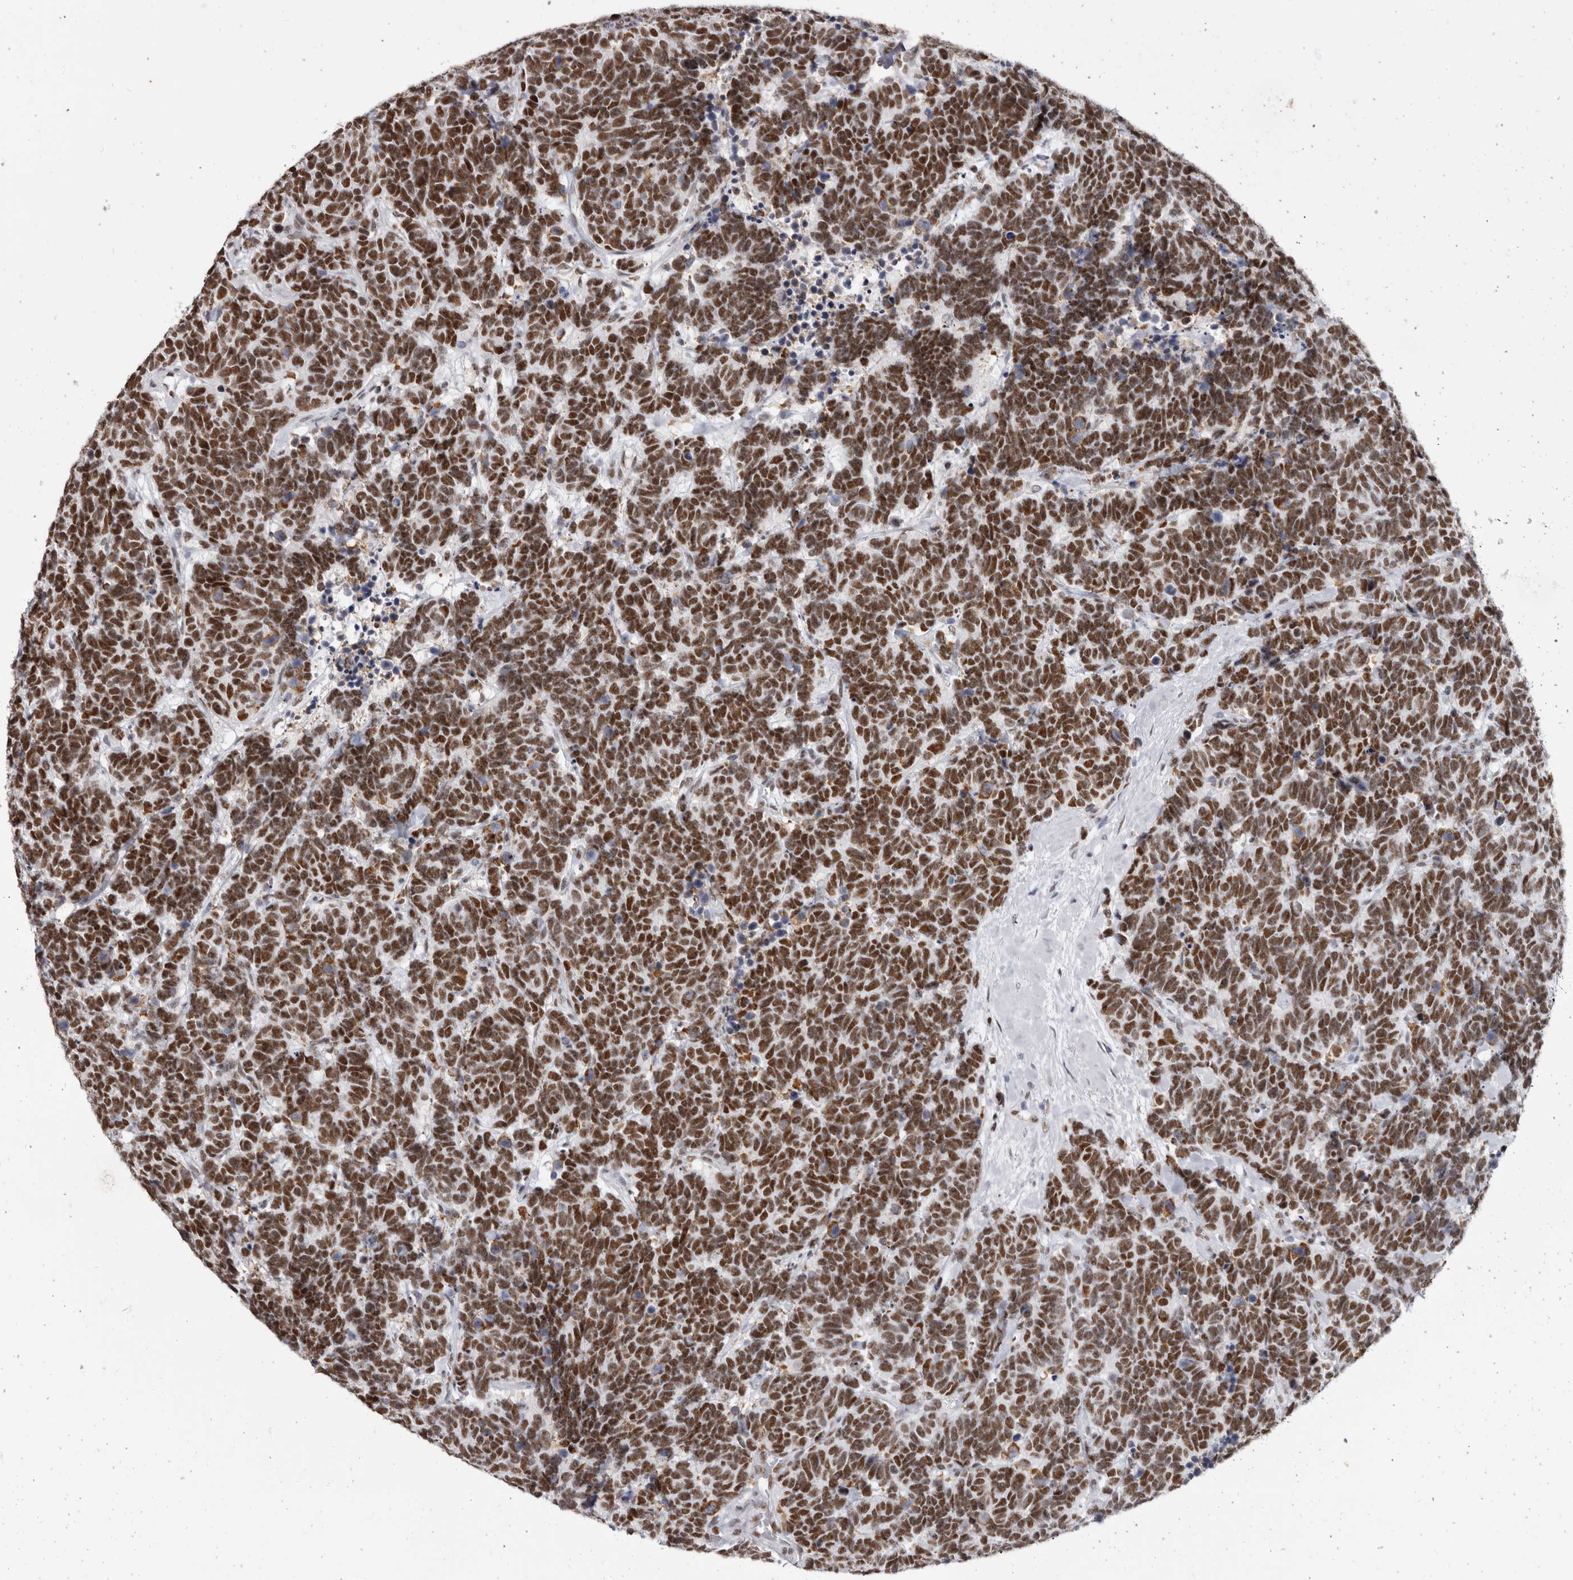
{"staining": {"intensity": "strong", "quantity": ">75%", "location": "nuclear"}, "tissue": "carcinoid", "cell_type": "Tumor cells", "image_type": "cancer", "snomed": [{"axis": "morphology", "description": "Carcinoma, NOS"}, {"axis": "morphology", "description": "Carcinoid, malignant, NOS"}, {"axis": "topography", "description": "Urinary bladder"}], "caption": "IHC image of neoplastic tissue: carcinoid stained using IHC shows high levels of strong protein expression localized specifically in the nuclear of tumor cells, appearing as a nuclear brown color.", "gene": "ZNF326", "patient": {"sex": "male", "age": 57}}